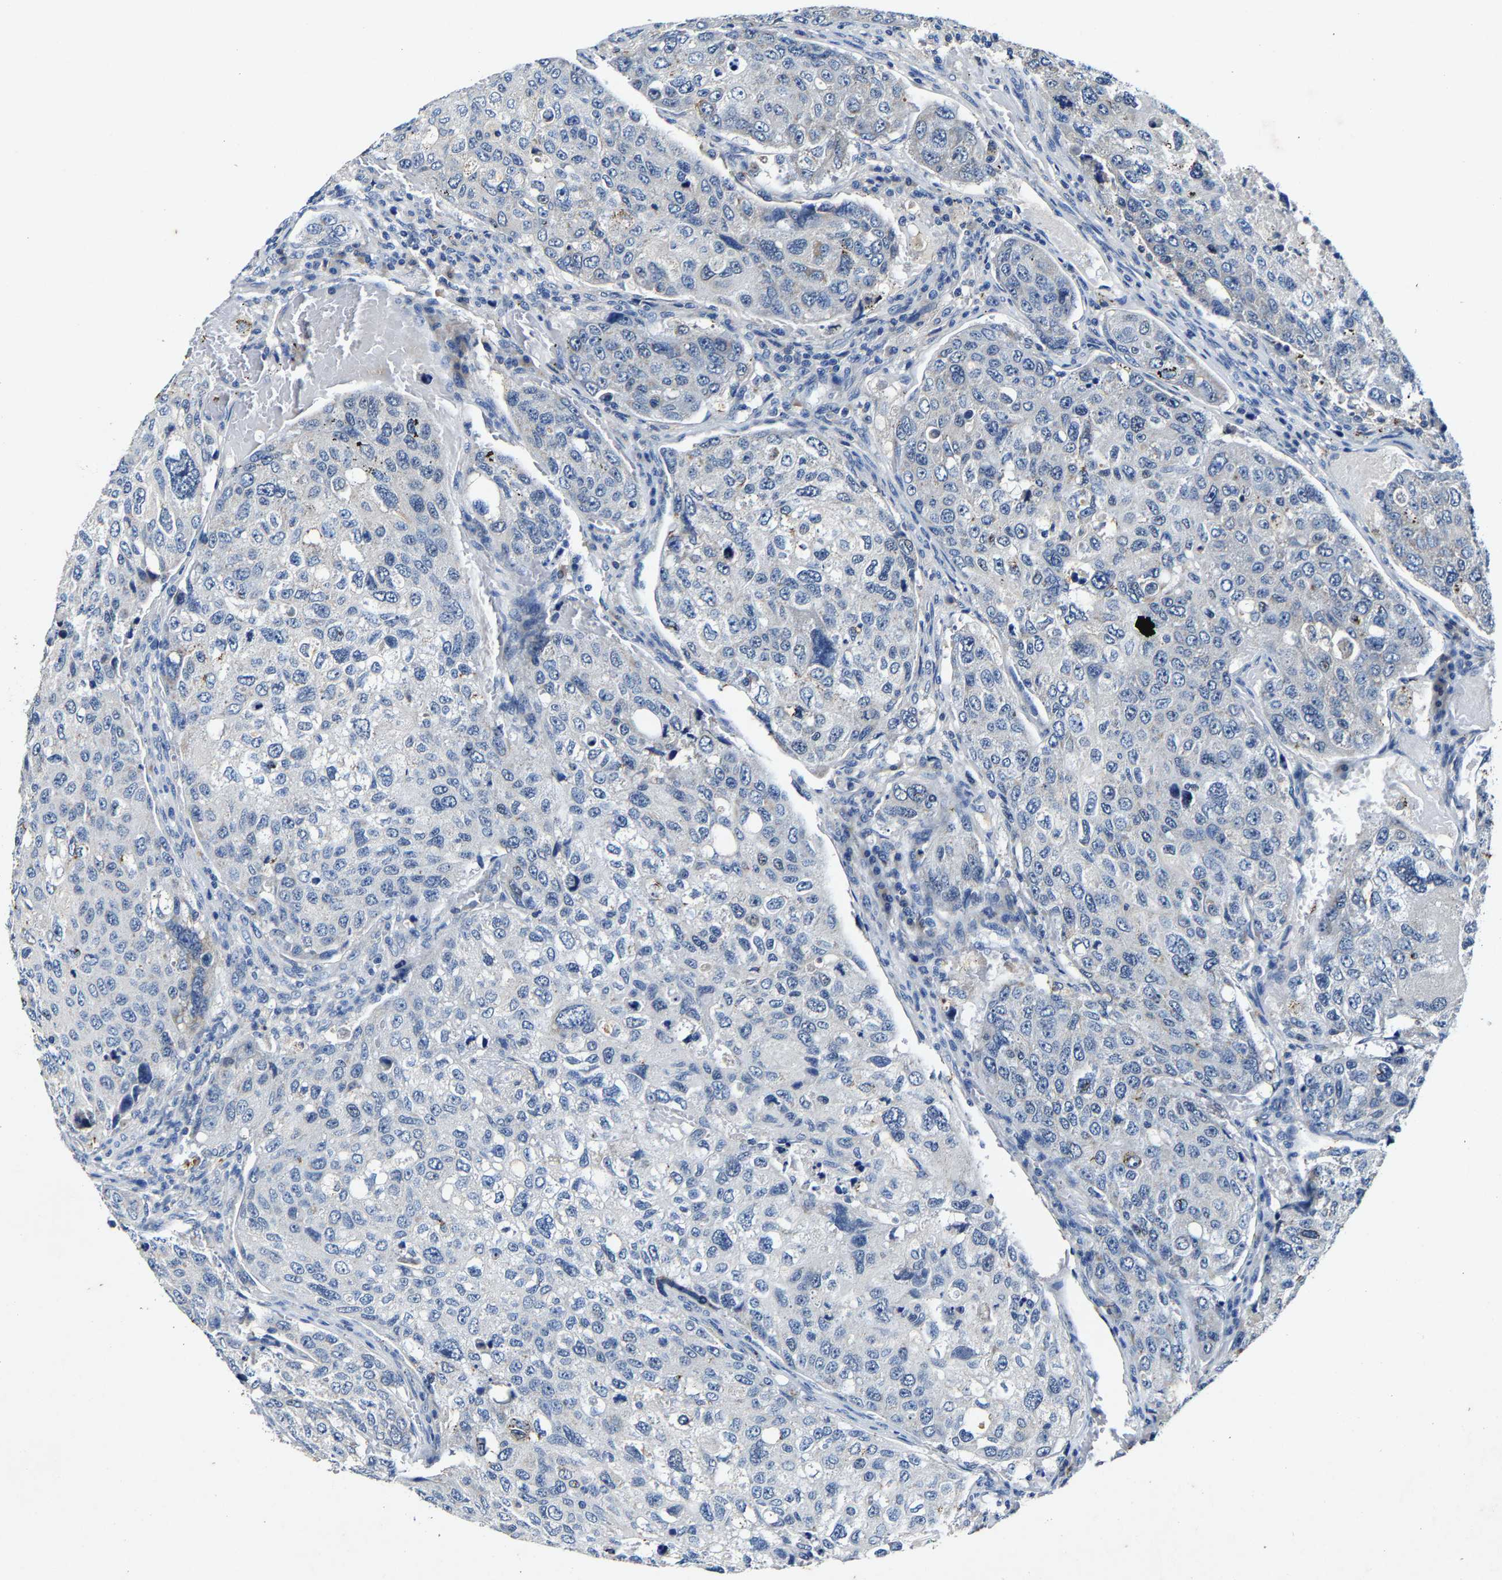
{"staining": {"intensity": "negative", "quantity": "none", "location": "none"}, "tissue": "urothelial cancer", "cell_type": "Tumor cells", "image_type": "cancer", "snomed": [{"axis": "morphology", "description": "Urothelial carcinoma, High grade"}, {"axis": "topography", "description": "Lymph node"}, {"axis": "topography", "description": "Urinary bladder"}], "caption": "Image shows no significant protein staining in tumor cells of urothelial cancer. Nuclei are stained in blue.", "gene": "SLC25A25", "patient": {"sex": "male", "age": 51}}